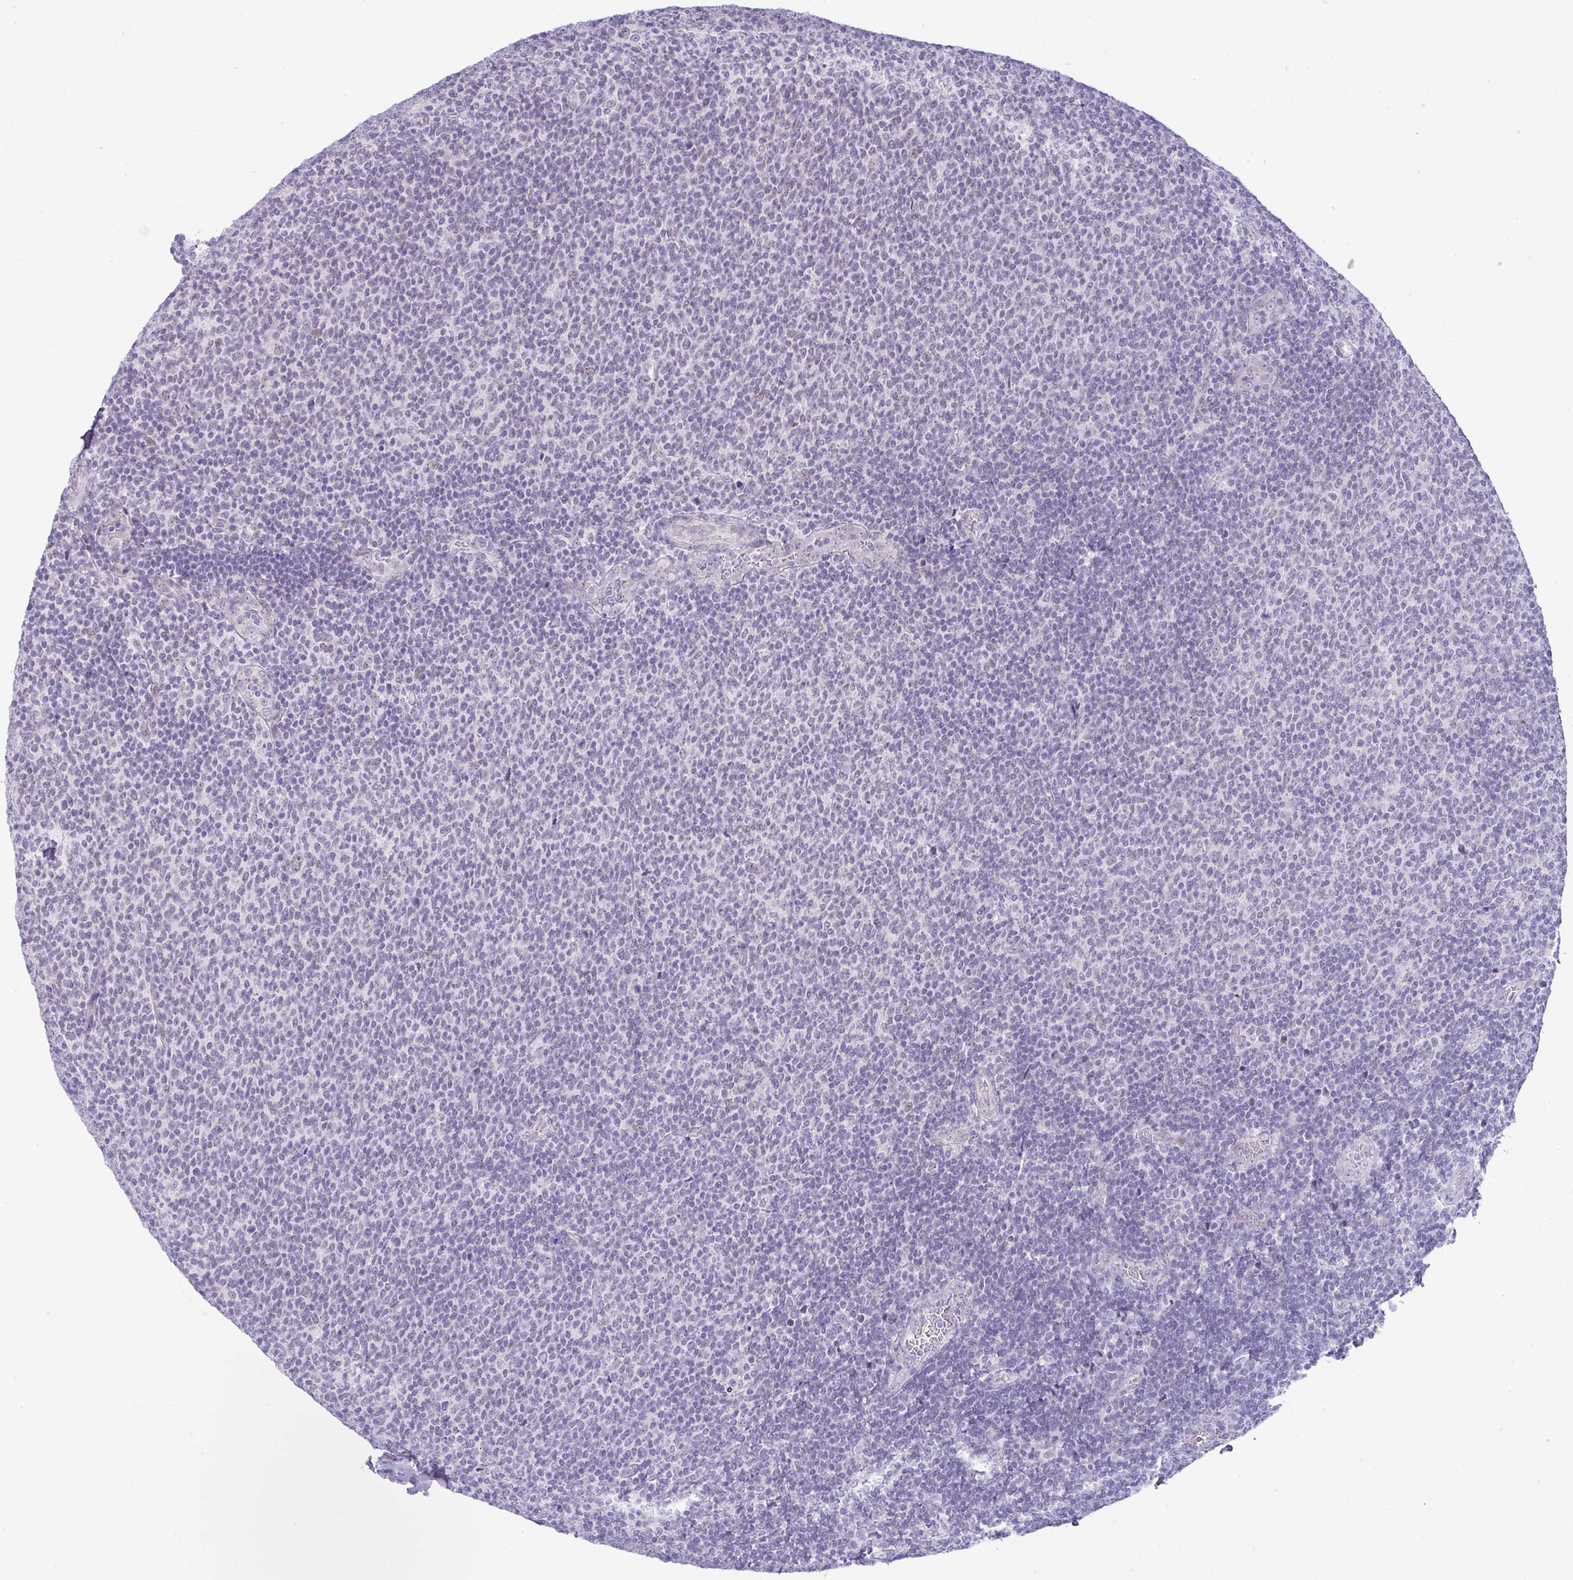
{"staining": {"intensity": "negative", "quantity": "none", "location": "none"}, "tissue": "lymphoma", "cell_type": "Tumor cells", "image_type": "cancer", "snomed": [{"axis": "morphology", "description": "Malignant lymphoma, non-Hodgkin's type, Low grade"}, {"axis": "topography", "description": "Lymph node"}], "caption": "Immunohistochemistry histopathology image of neoplastic tissue: malignant lymphoma, non-Hodgkin's type (low-grade) stained with DAB (3,3'-diaminobenzidine) exhibits no significant protein expression in tumor cells.", "gene": "FAM177A1", "patient": {"sex": "male", "age": 52}}